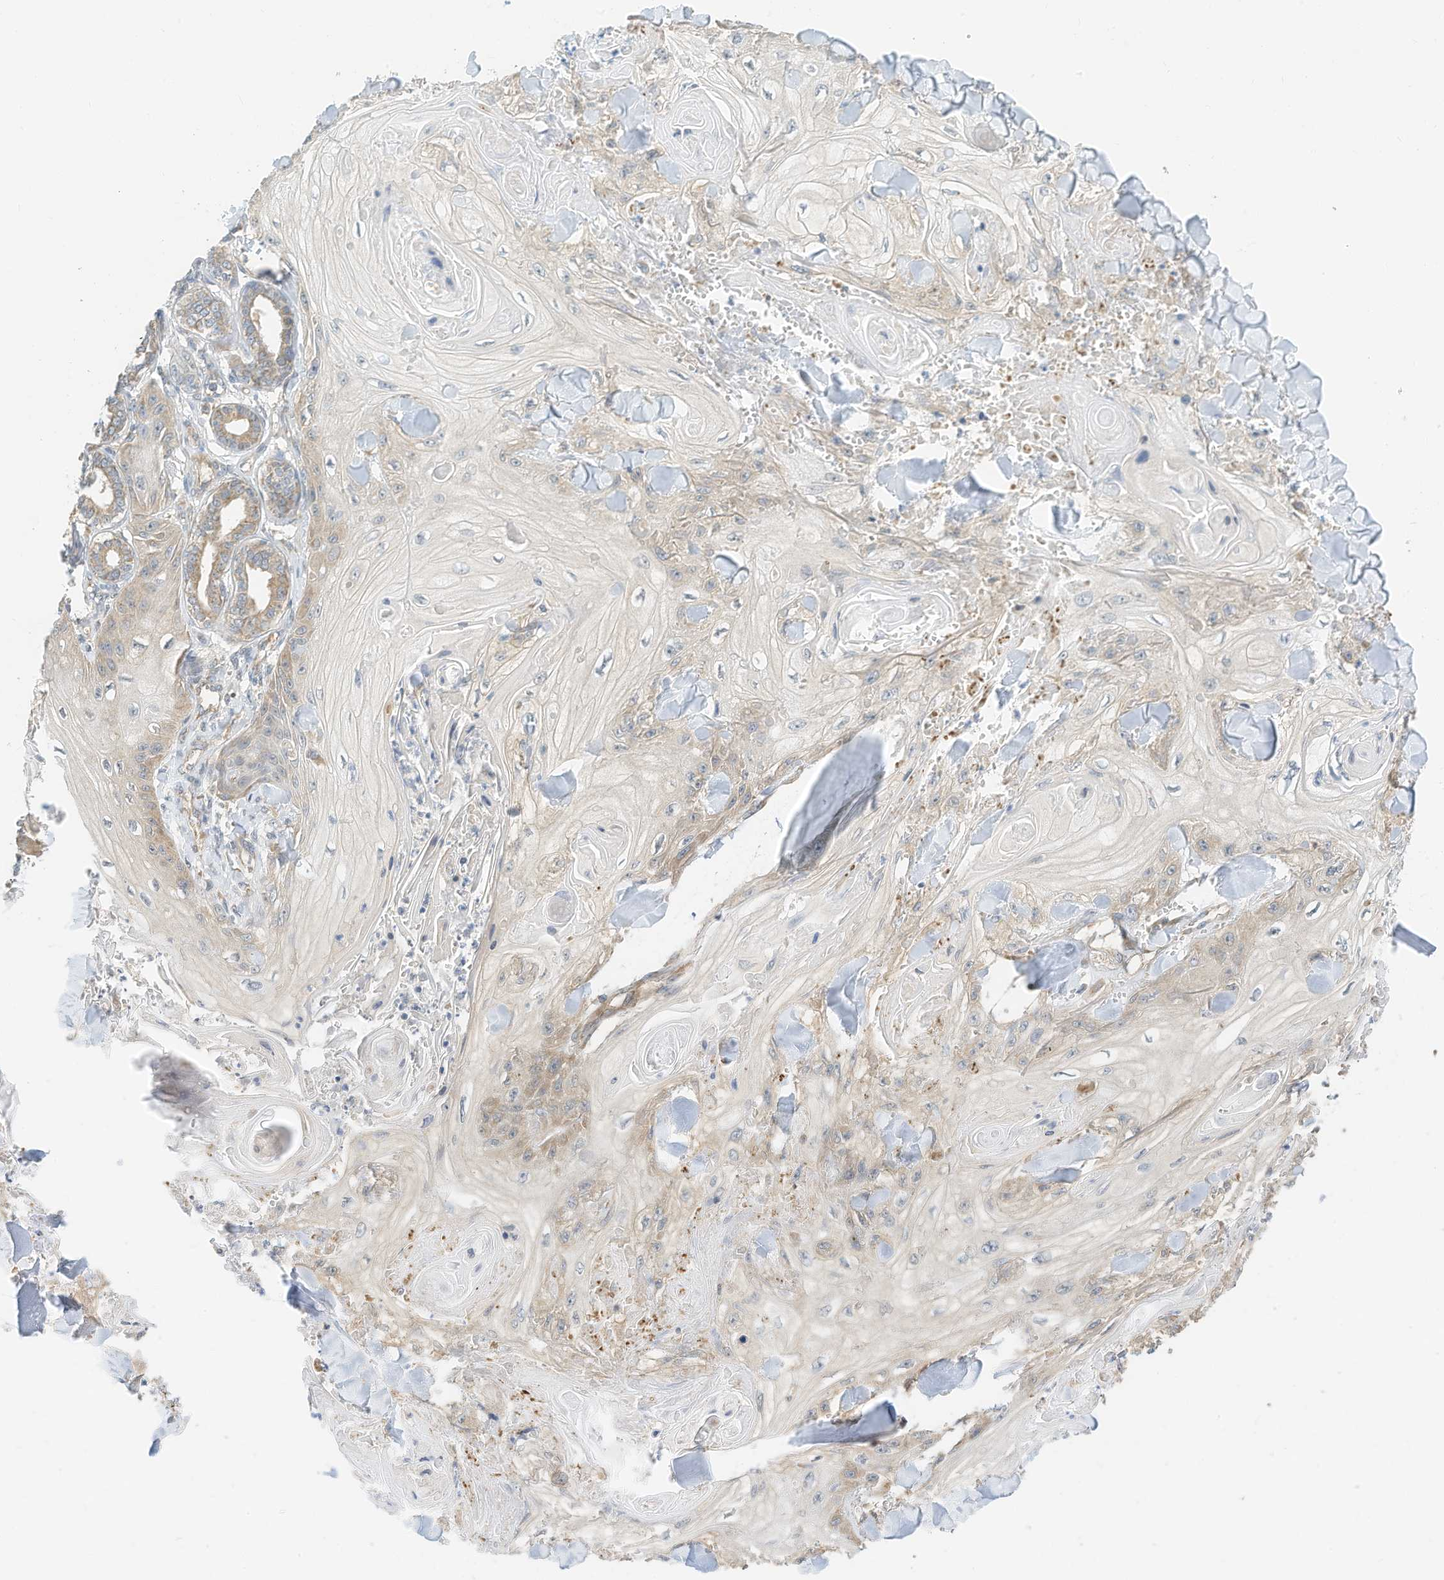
{"staining": {"intensity": "weak", "quantity": "<25%", "location": "cytoplasmic/membranous"}, "tissue": "skin cancer", "cell_type": "Tumor cells", "image_type": "cancer", "snomed": [{"axis": "morphology", "description": "Squamous cell carcinoma, NOS"}, {"axis": "topography", "description": "Skin"}], "caption": "Immunohistochemistry photomicrograph of neoplastic tissue: human skin cancer (squamous cell carcinoma) stained with DAB (3,3'-diaminobenzidine) demonstrates no significant protein expression in tumor cells.", "gene": "METTL6", "patient": {"sex": "male", "age": 74}}